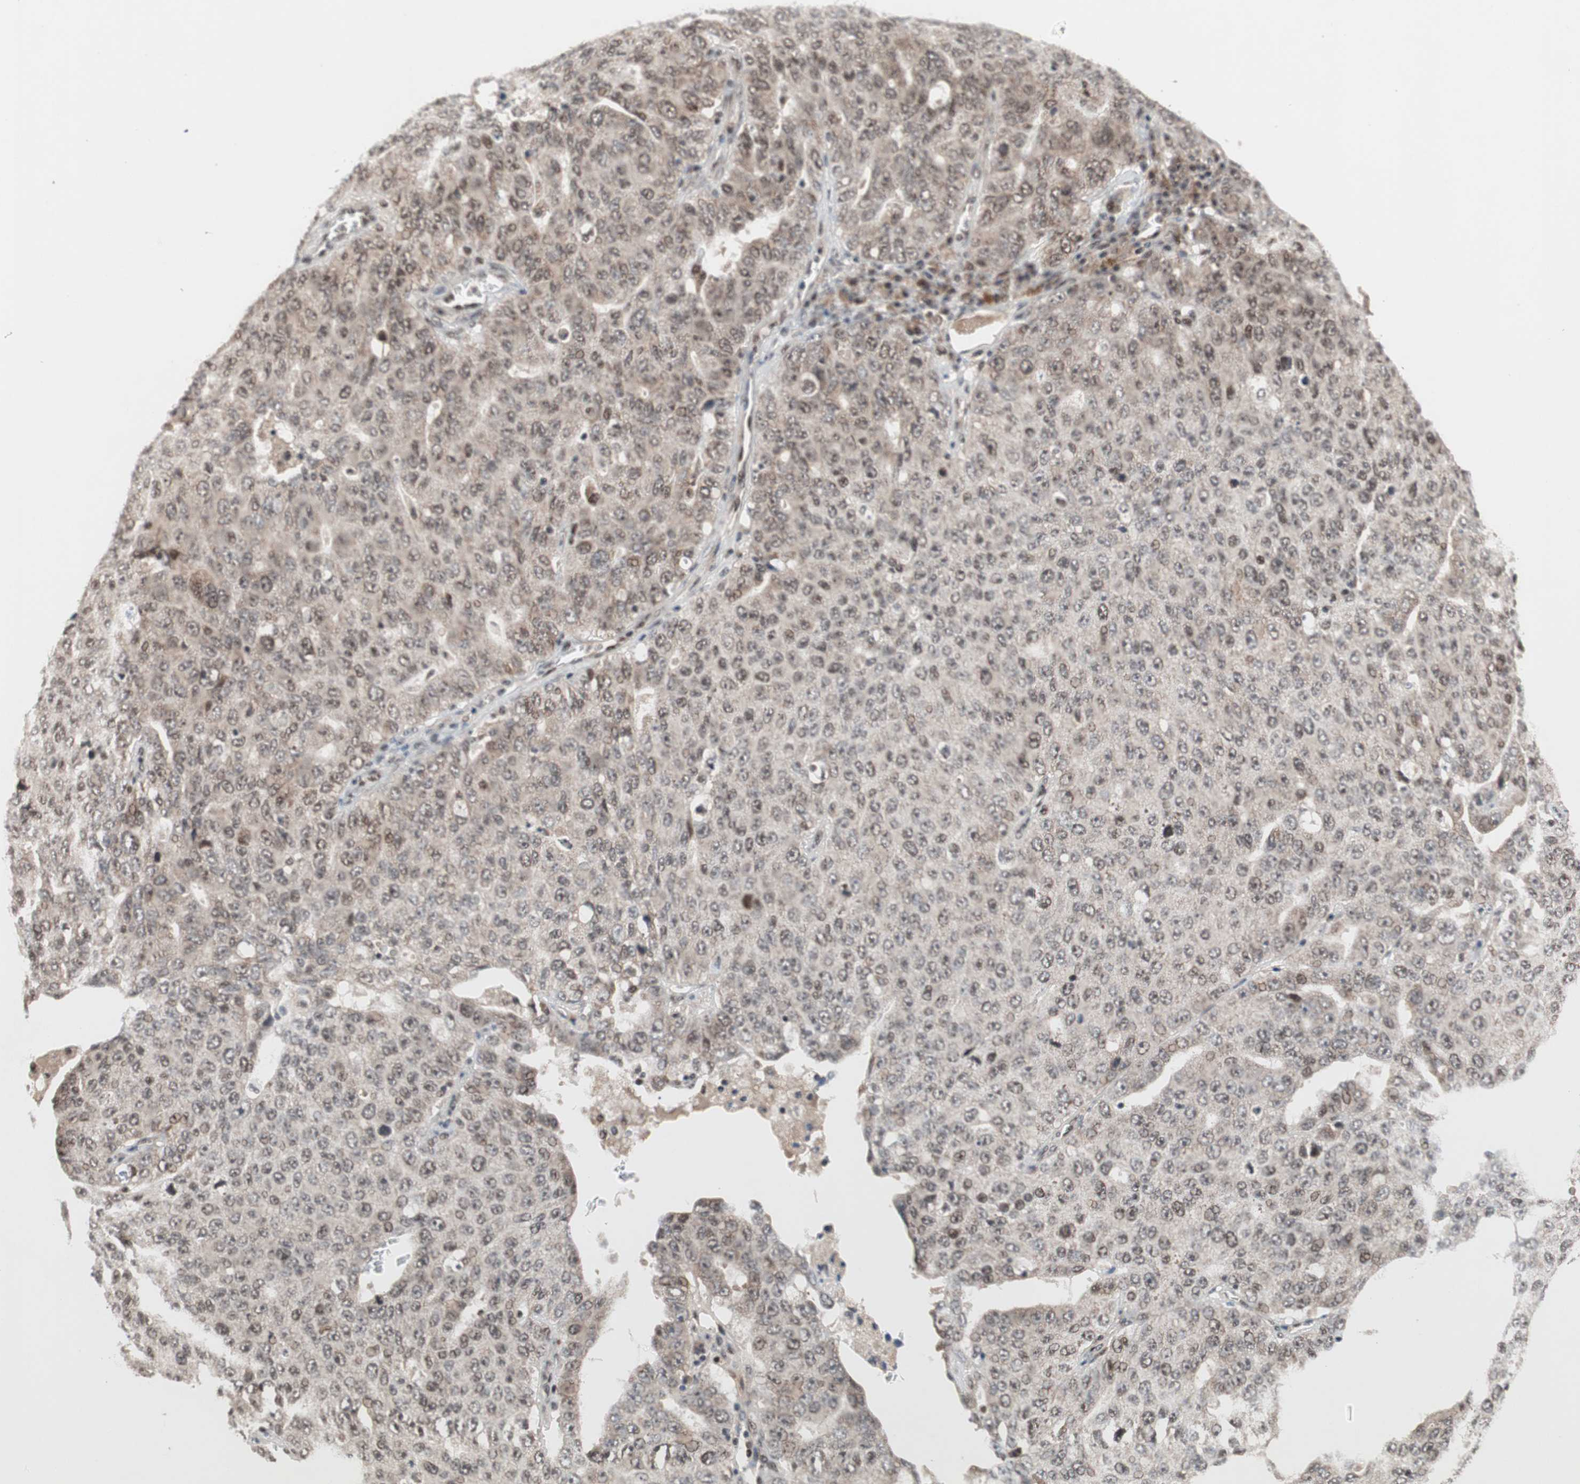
{"staining": {"intensity": "weak", "quantity": ">75%", "location": "cytoplasmic/membranous,nuclear"}, "tissue": "ovarian cancer", "cell_type": "Tumor cells", "image_type": "cancer", "snomed": [{"axis": "morphology", "description": "Carcinoma, endometroid"}, {"axis": "topography", "description": "Ovary"}], "caption": "A low amount of weak cytoplasmic/membranous and nuclear expression is seen in approximately >75% of tumor cells in endometroid carcinoma (ovarian) tissue.", "gene": "TCF12", "patient": {"sex": "female", "age": 62}}